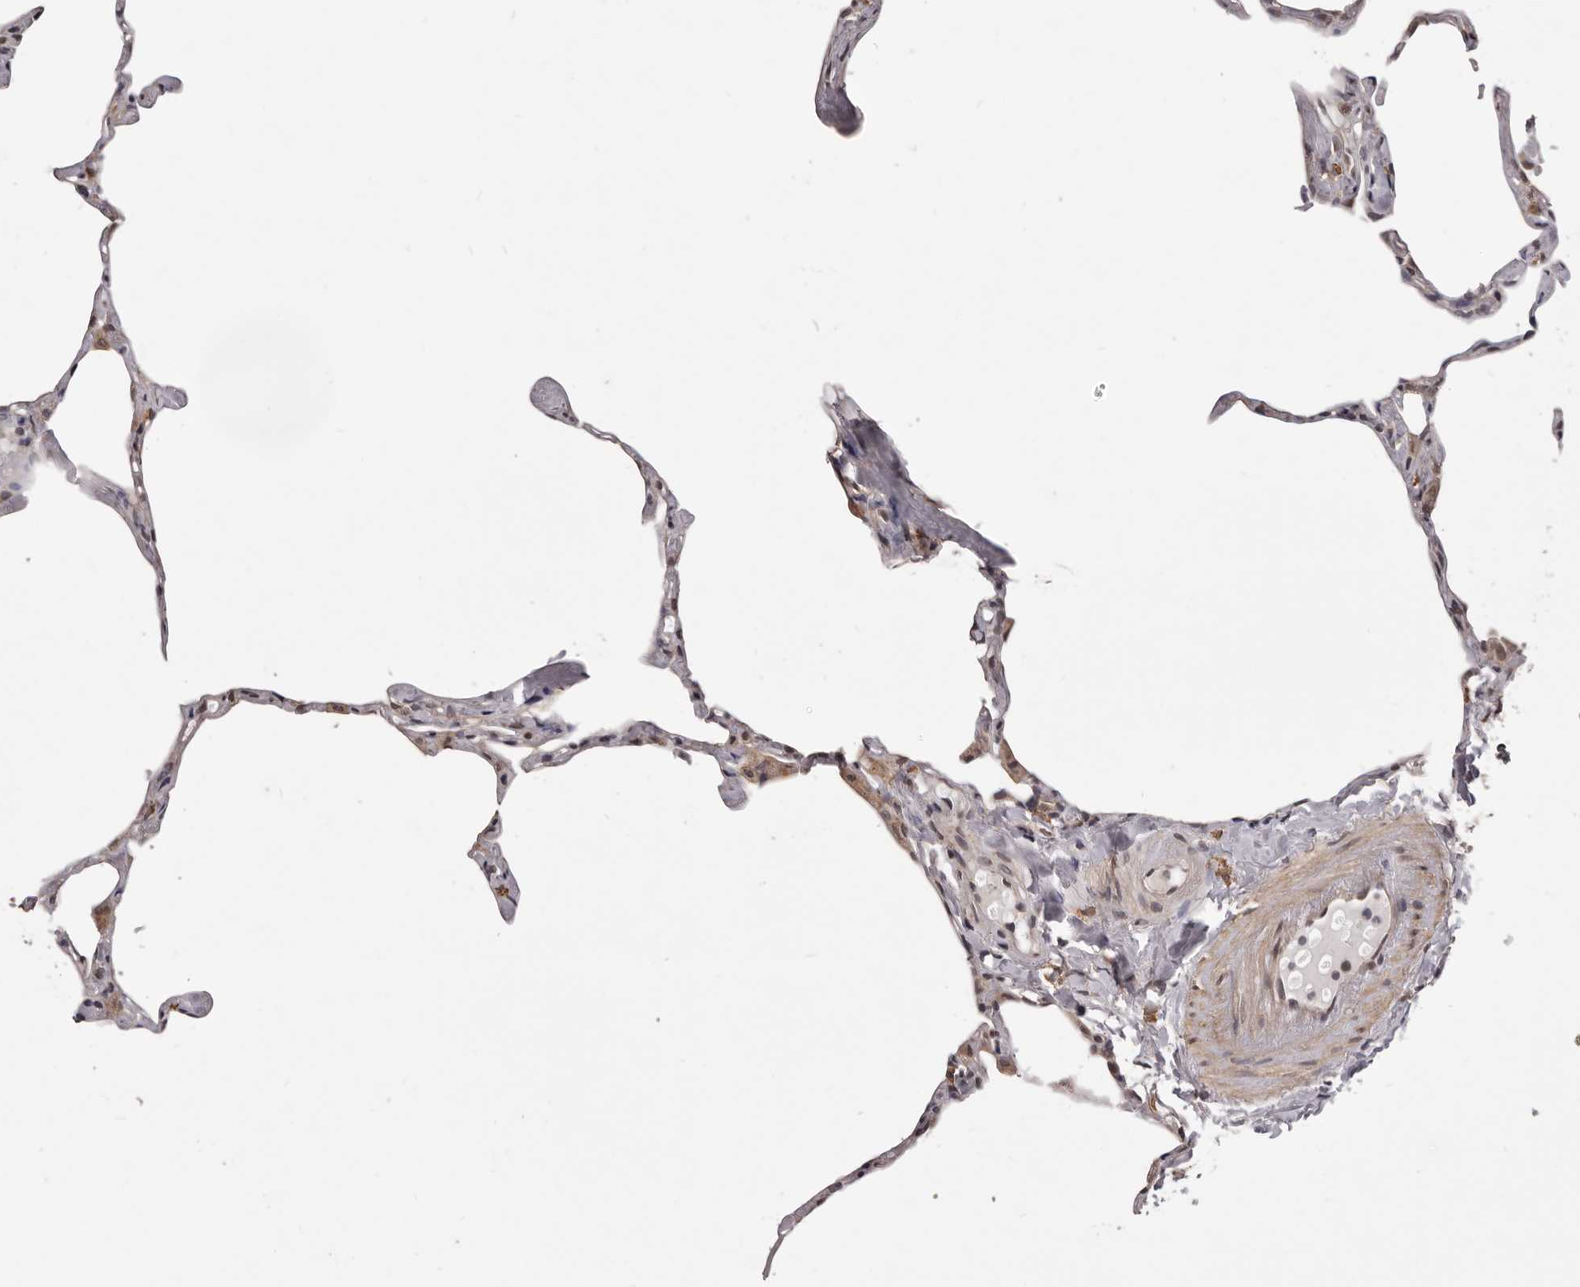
{"staining": {"intensity": "weak", "quantity": "<25%", "location": "cytoplasmic/membranous"}, "tissue": "lung", "cell_type": "Alveolar cells", "image_type": "normal", "snomed": [{"axis": "morphology", "description": "Normal tissue, NOS"}, {"axis": "topography", "description": "Lung"}], "caption": "A high-resolution photomicrograph shows immunohistochemistry (IHC) staining of normal lung, which exhibits no significant expression in alveolar cells.", "gene": "CELF3", "patient": {"sex": "male", "age": 65}}